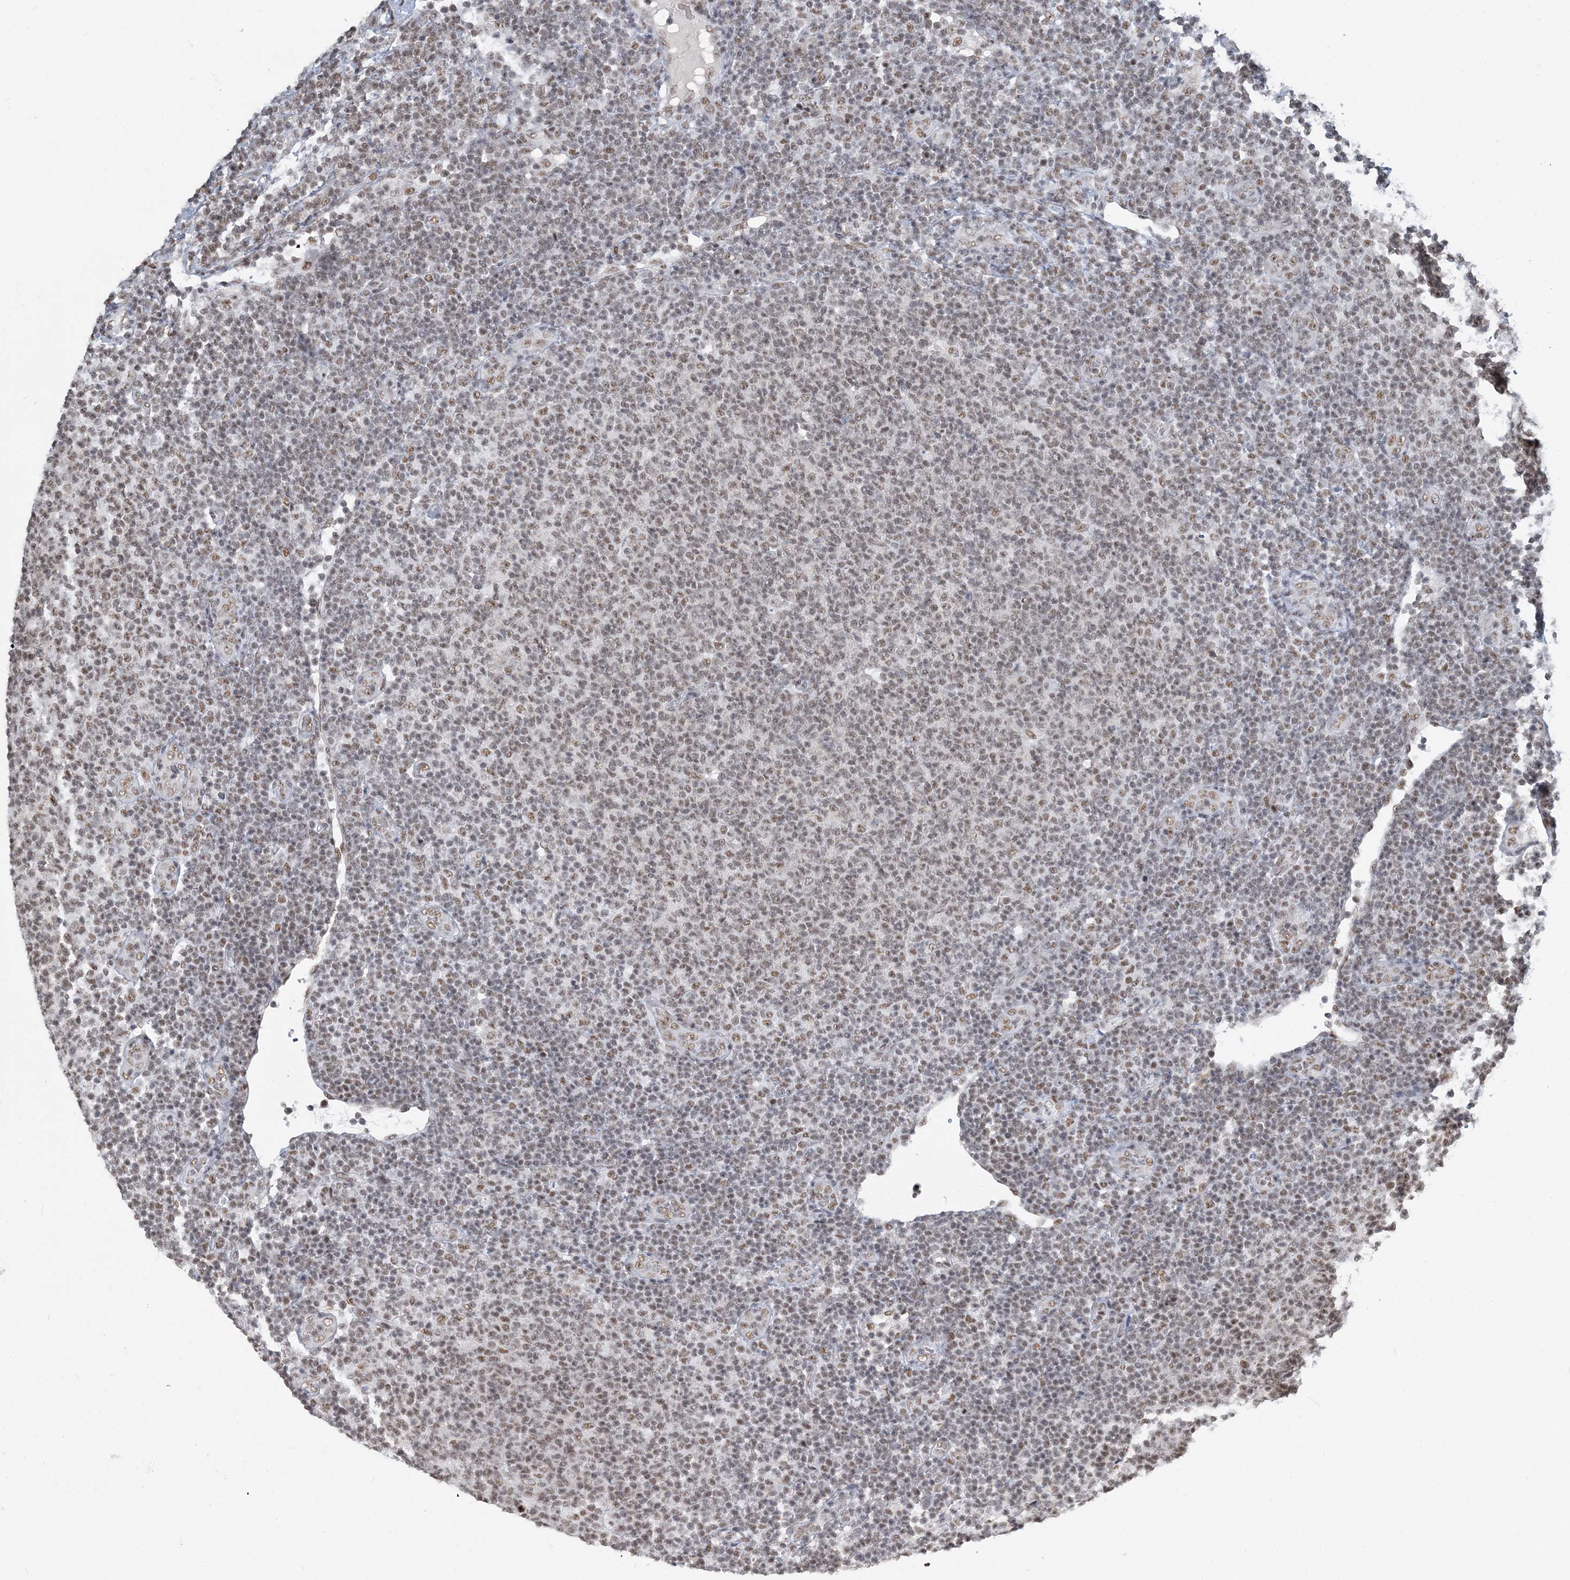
{"staining": {"intensity": "moderate", "quantity": "25%-75%", "location": "nuclear"}, "tissue": "lymphoma", "cell_type": "Tumor cells", "image_type": "cancer", "snomed": [{"axis": "morphology", "description": "Malignant lymphoma, non-Hodgkin's type, Low grade"}, {"axis": "topography", "description": "Lymph node"}], "caption": "Immunohistochemistry micrograph of human lymphoma stained for a protein (brown), which shows medium levels of moderate nuclear expression in approximately 25%-75% of tumor cells.", "gene": "PLRG1", "patient": {"sex": "male", "age": 66}}